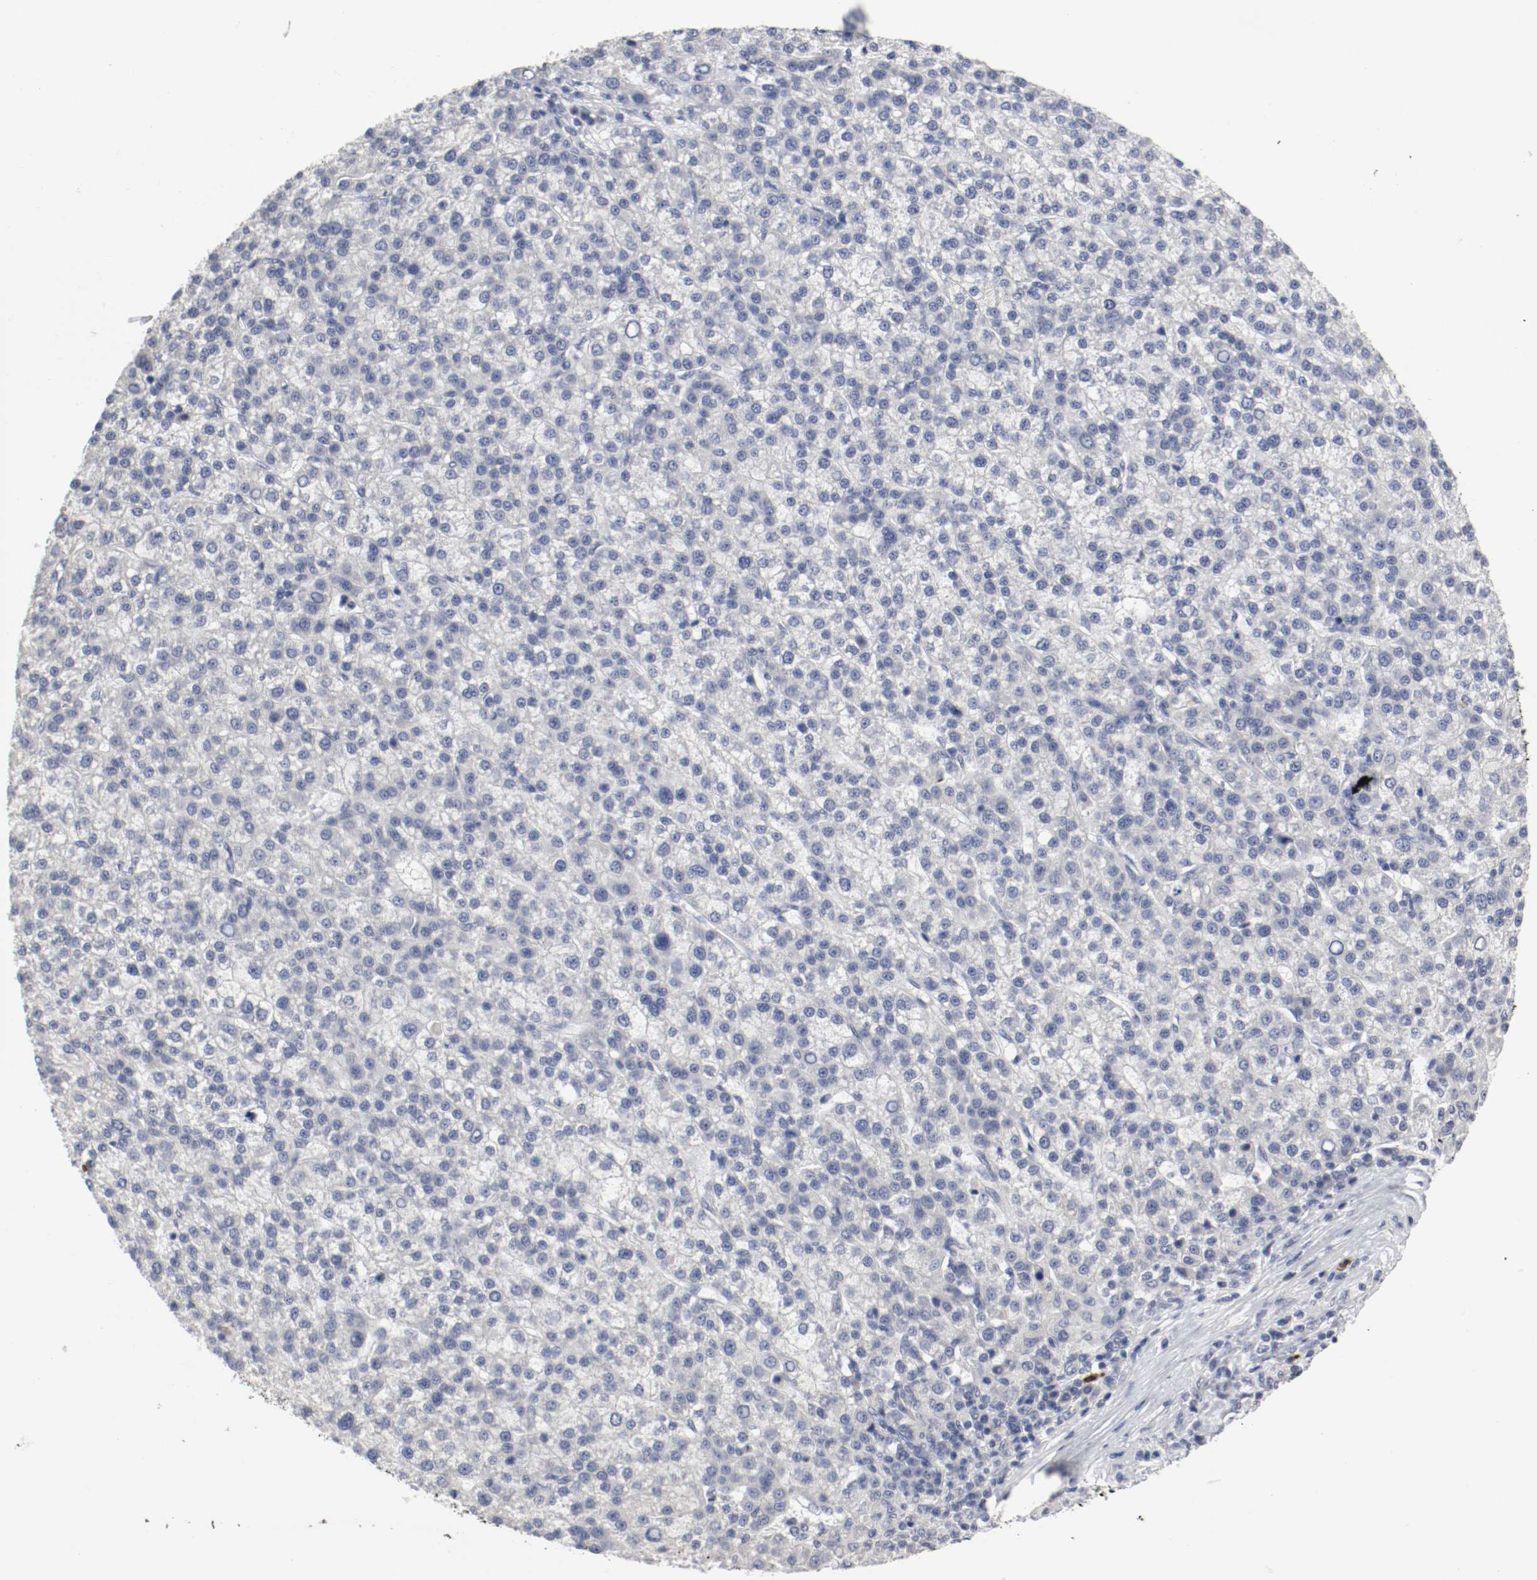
{"staining": {"intensity": "negative", "quantity": "none", "location": "none"}, "tissue": "liver cancer", "cell_type": "Tumor cells", "image_type": "cancer", "snomed": [{"axis": "morphology", "description": "Carcinoma, Hepatocellular, NOS"}, {"axis": "topography", "description": "Liver"}], "caption": "High power microscopy image of an immunohistochemistry histopathology image of liver cancer (hepatocellular carcinoma), revealing no significant positivity in tumor cells.", "gene": "CEBPE", "patient": {"sex": "female", "age": 58}}